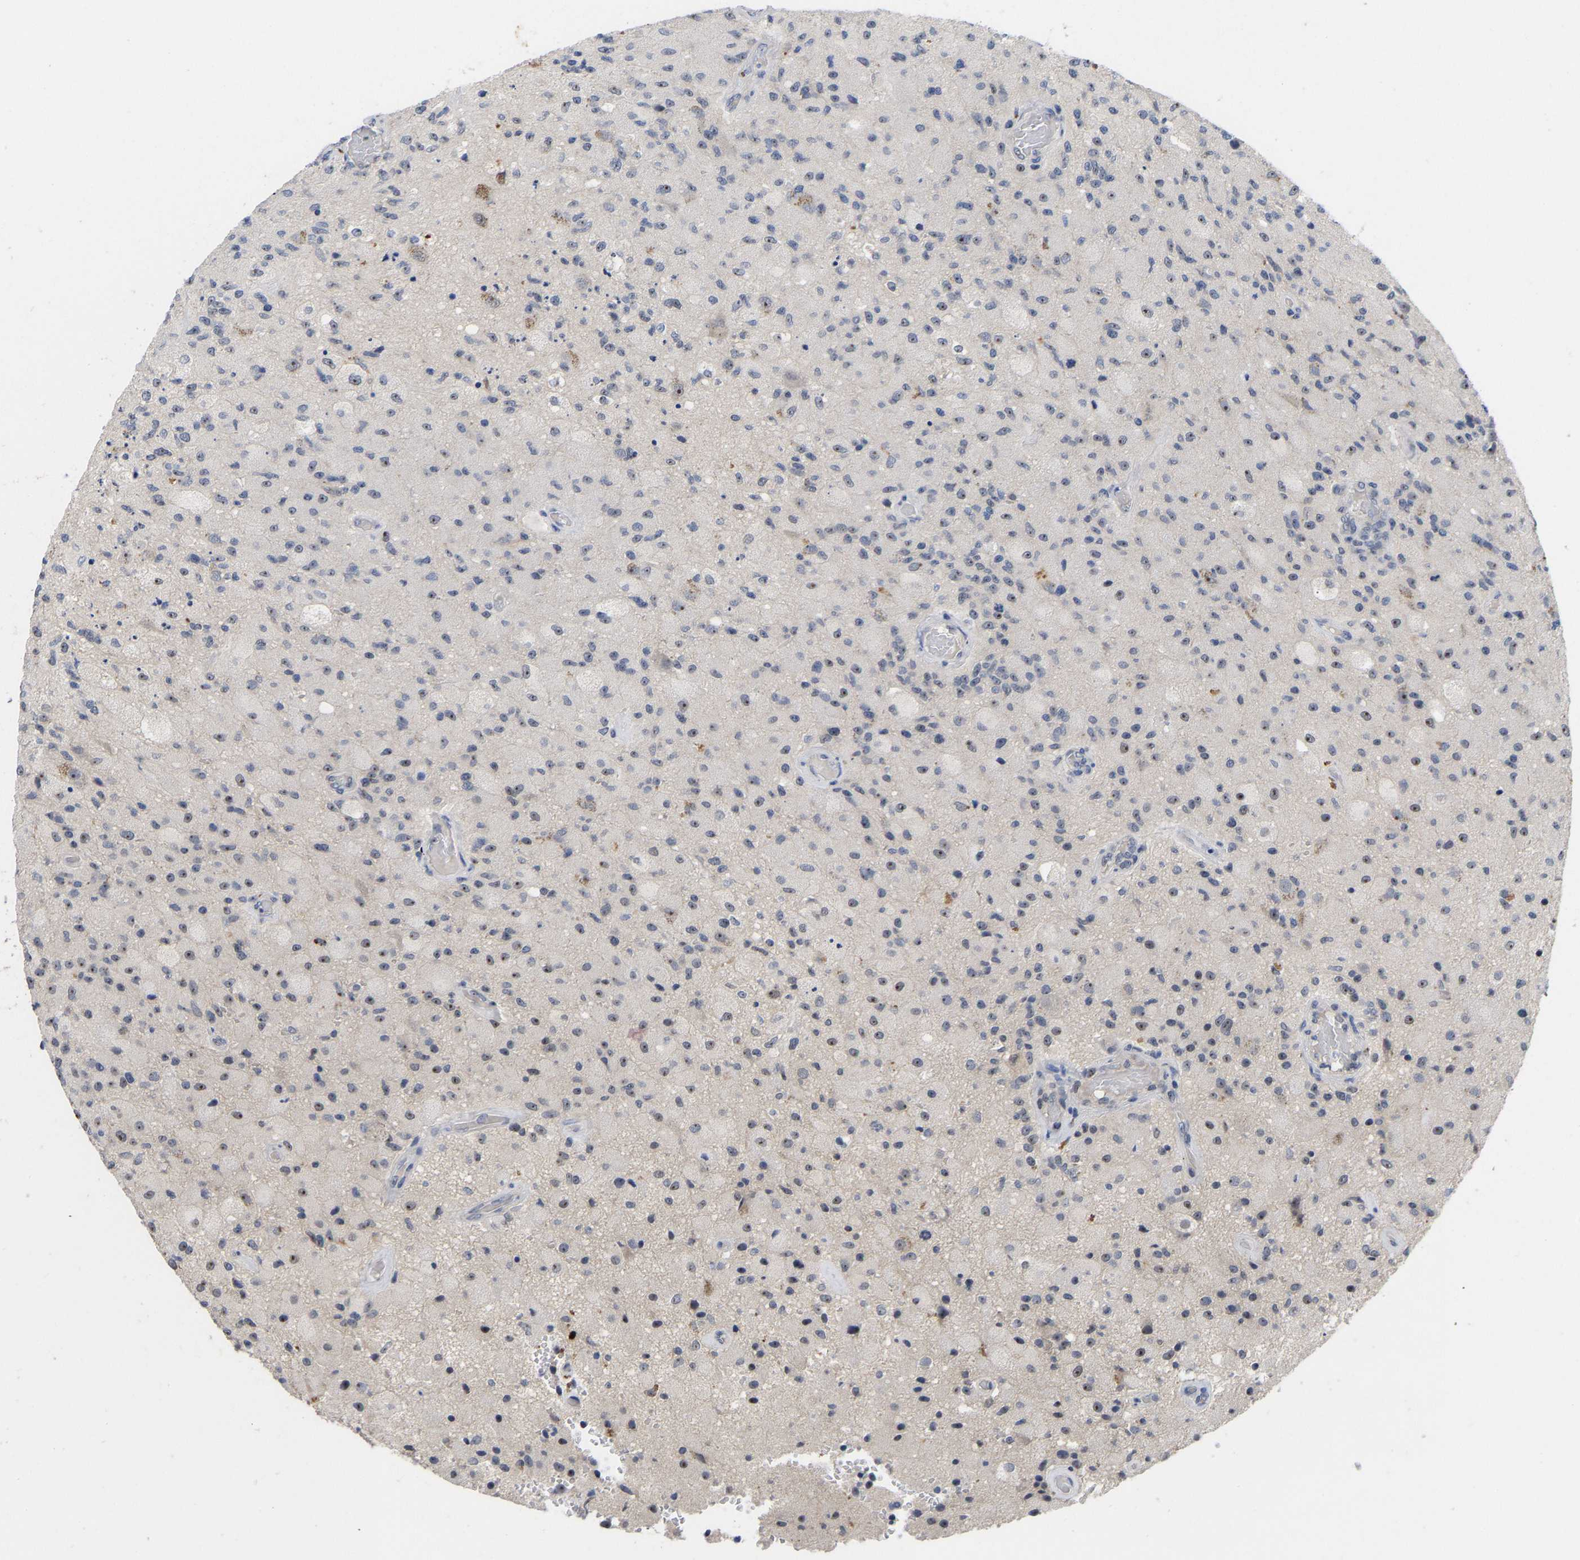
{"staining": {"intensity": "weak", "quantity": "<25%", "location": "nuclear"}, "tissue": "glioma", "cell_type": "Tumor cells", "image_type": "cancer", "snomed": [{"axis": "morphology", "description": "Normal tissue, NOS"}, {"axis": "morphology", "description": "Glioma, malignant, High grade"}, {"axis": "topography", "description": "Cerebral cortex"}], "caption": "The histopathology image exhibits no significant expression in tumor cells of malignant high-grade glioma. (DAB IHC, high magnification).", "gene": "NLE1", "patient": {"sex": "male", "age": 77}}